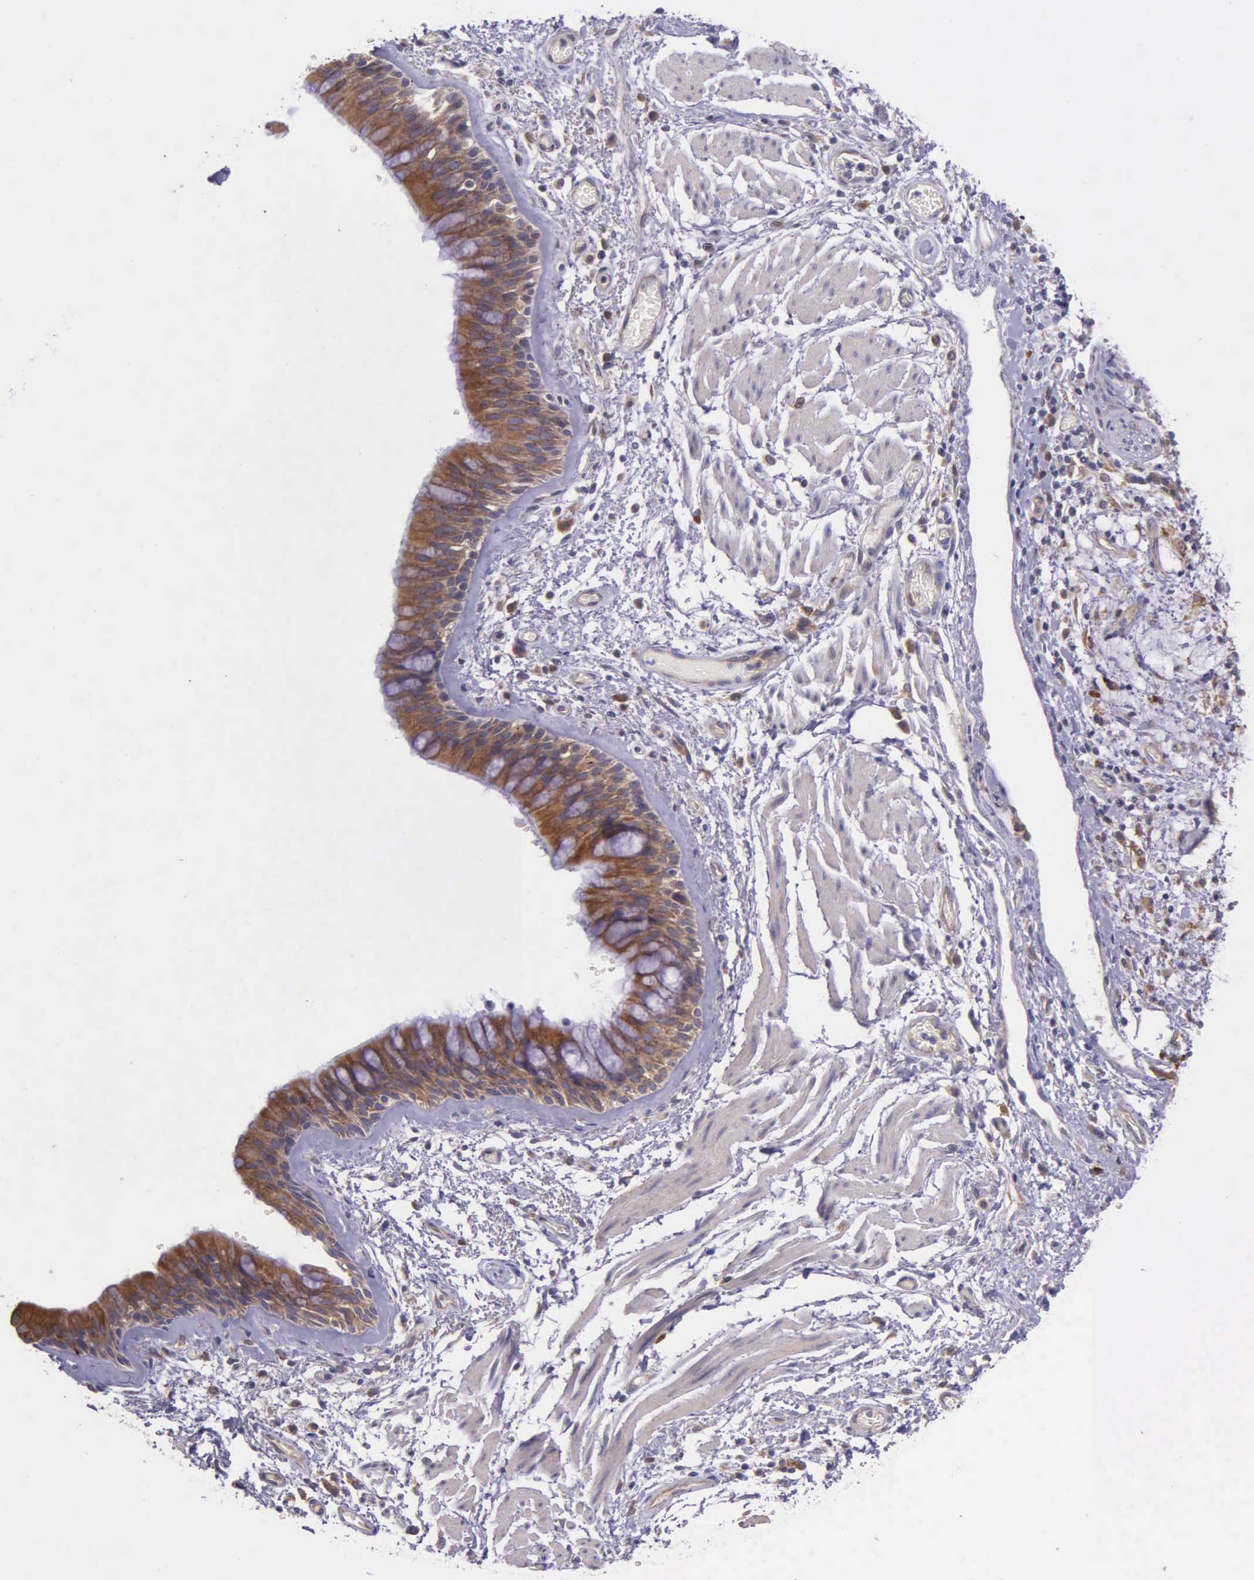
{"staining": {"intensity": "strong", "quantity": ">75%", "location": "cytoplasmic/membranous"}, "tissue": "bronchus", "cell_type": "Respiratory epithelial cells", "image_type": "normal", "snomed": [{"axis": "morphology", "description": "Normal tissue, NOS"}, {"axis": "topography", "description": "Bronchus"}, {"axis": "topography", "description": "Lung"}], "caption": "High-power microscopy captured an immunohistochemistry histopathology image of unremarkable bronchus, revealing strong cytoplasmic/membranous staining in about >75% of respiratory epithelial cells. The staining was performed using DAB (3,3'-diaminobenzidine), with brown indicating positive protein expression. Nuclei are stained blue with hematoxylin.", "gene": "NSDHL", "patient": {"sex": "female", "age": 57}}